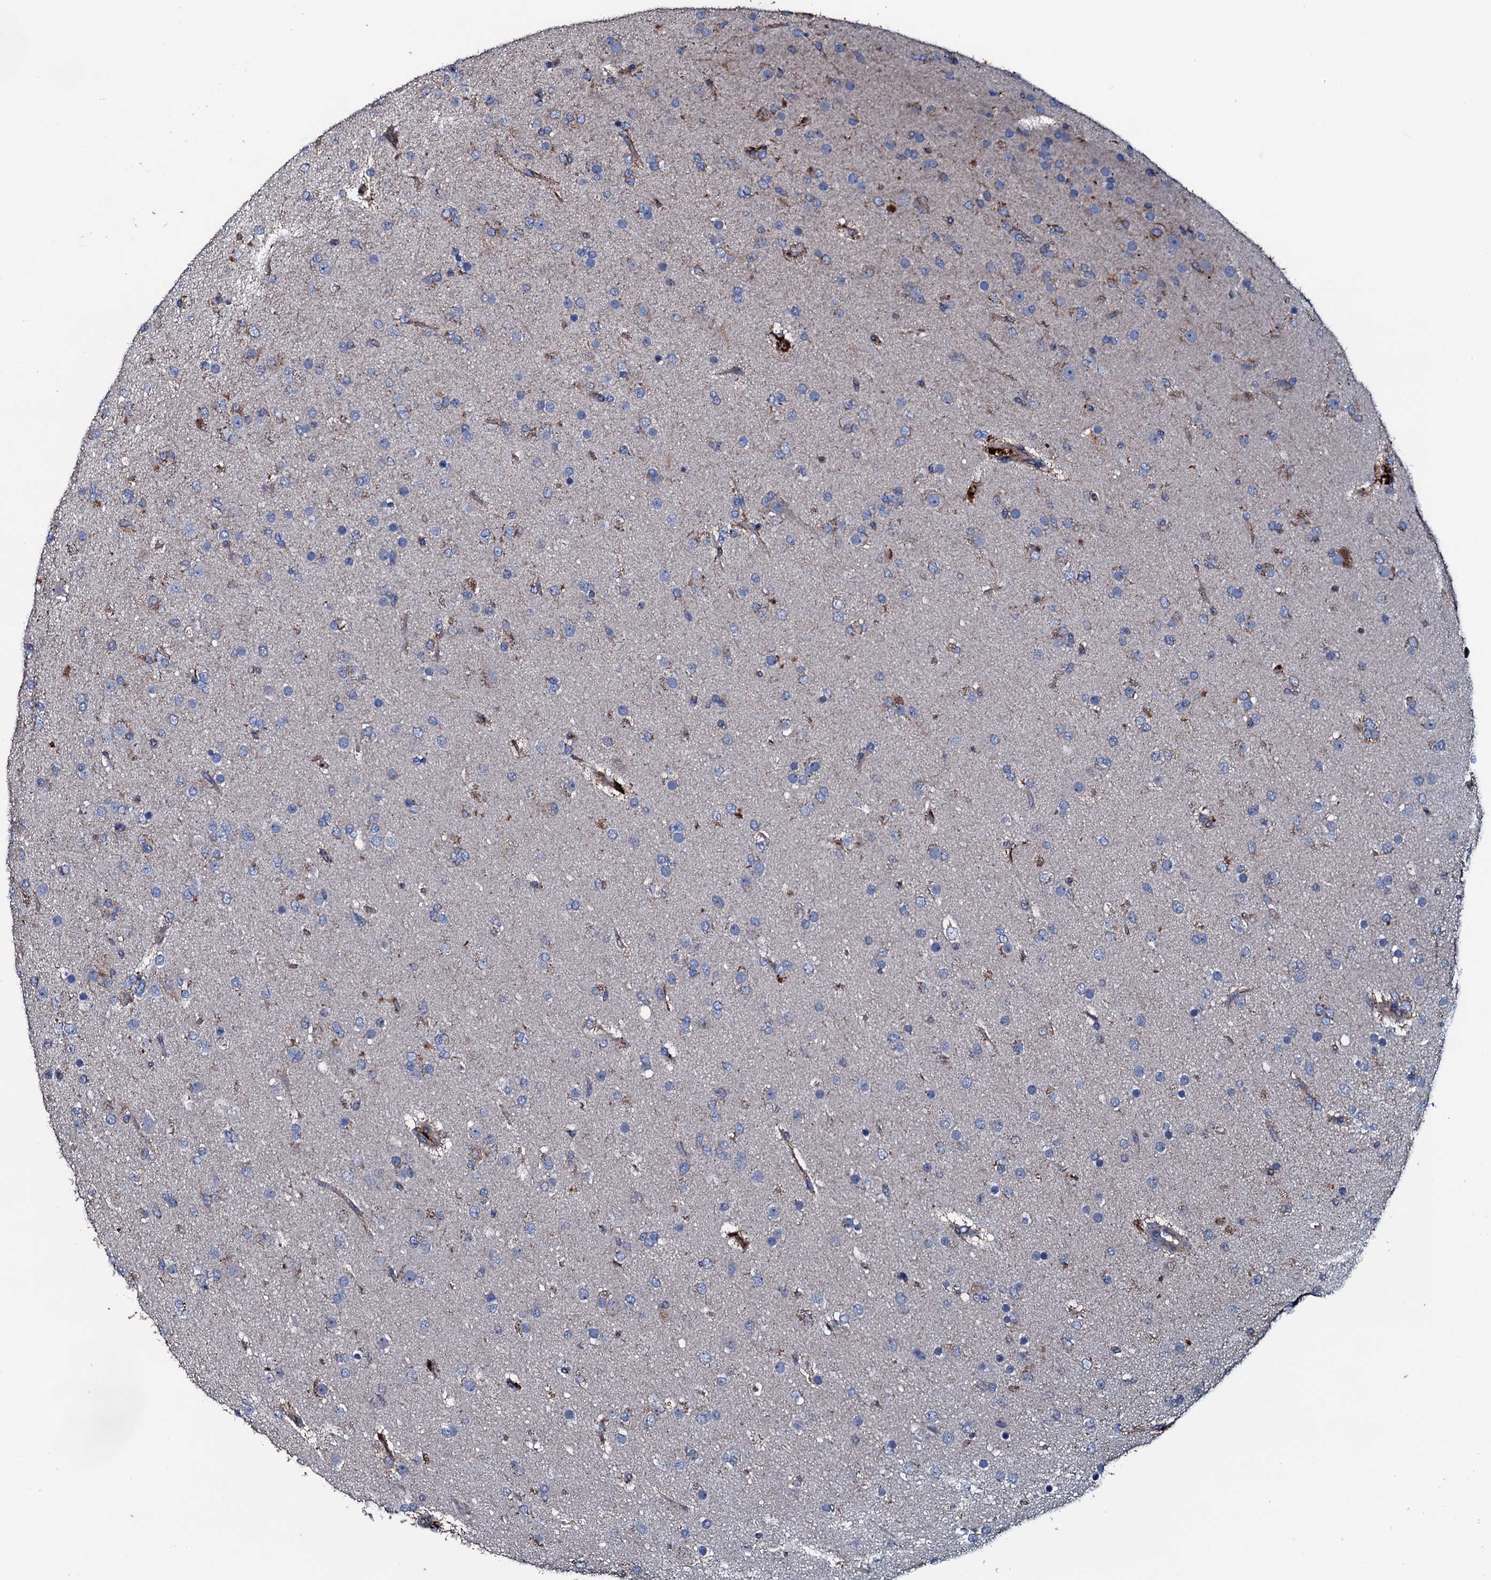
{"staining": {"intensity": "negative", "quantity": "none", "location": "none"}, "tissue": "glioma", "cell_type": "Tumor cells", "image_type": "cancer", "snomed": [{"axis": "morphology", "description": "Glioma, malignant, Low grade"}, {"axis": "topography", "description": "Brain"}], "caption": "High magnification brightfield microscopy of malignant glioma (low-grade) stained with DAB (brown) and counterstained with hematoxylin (blue): tumor cells show no significant expression. (Immunohistochemistry (ihc), brightfield microscopy, high magnification).", "gene": "NEK1", "patient": {"sex": "male", "age": 65}}